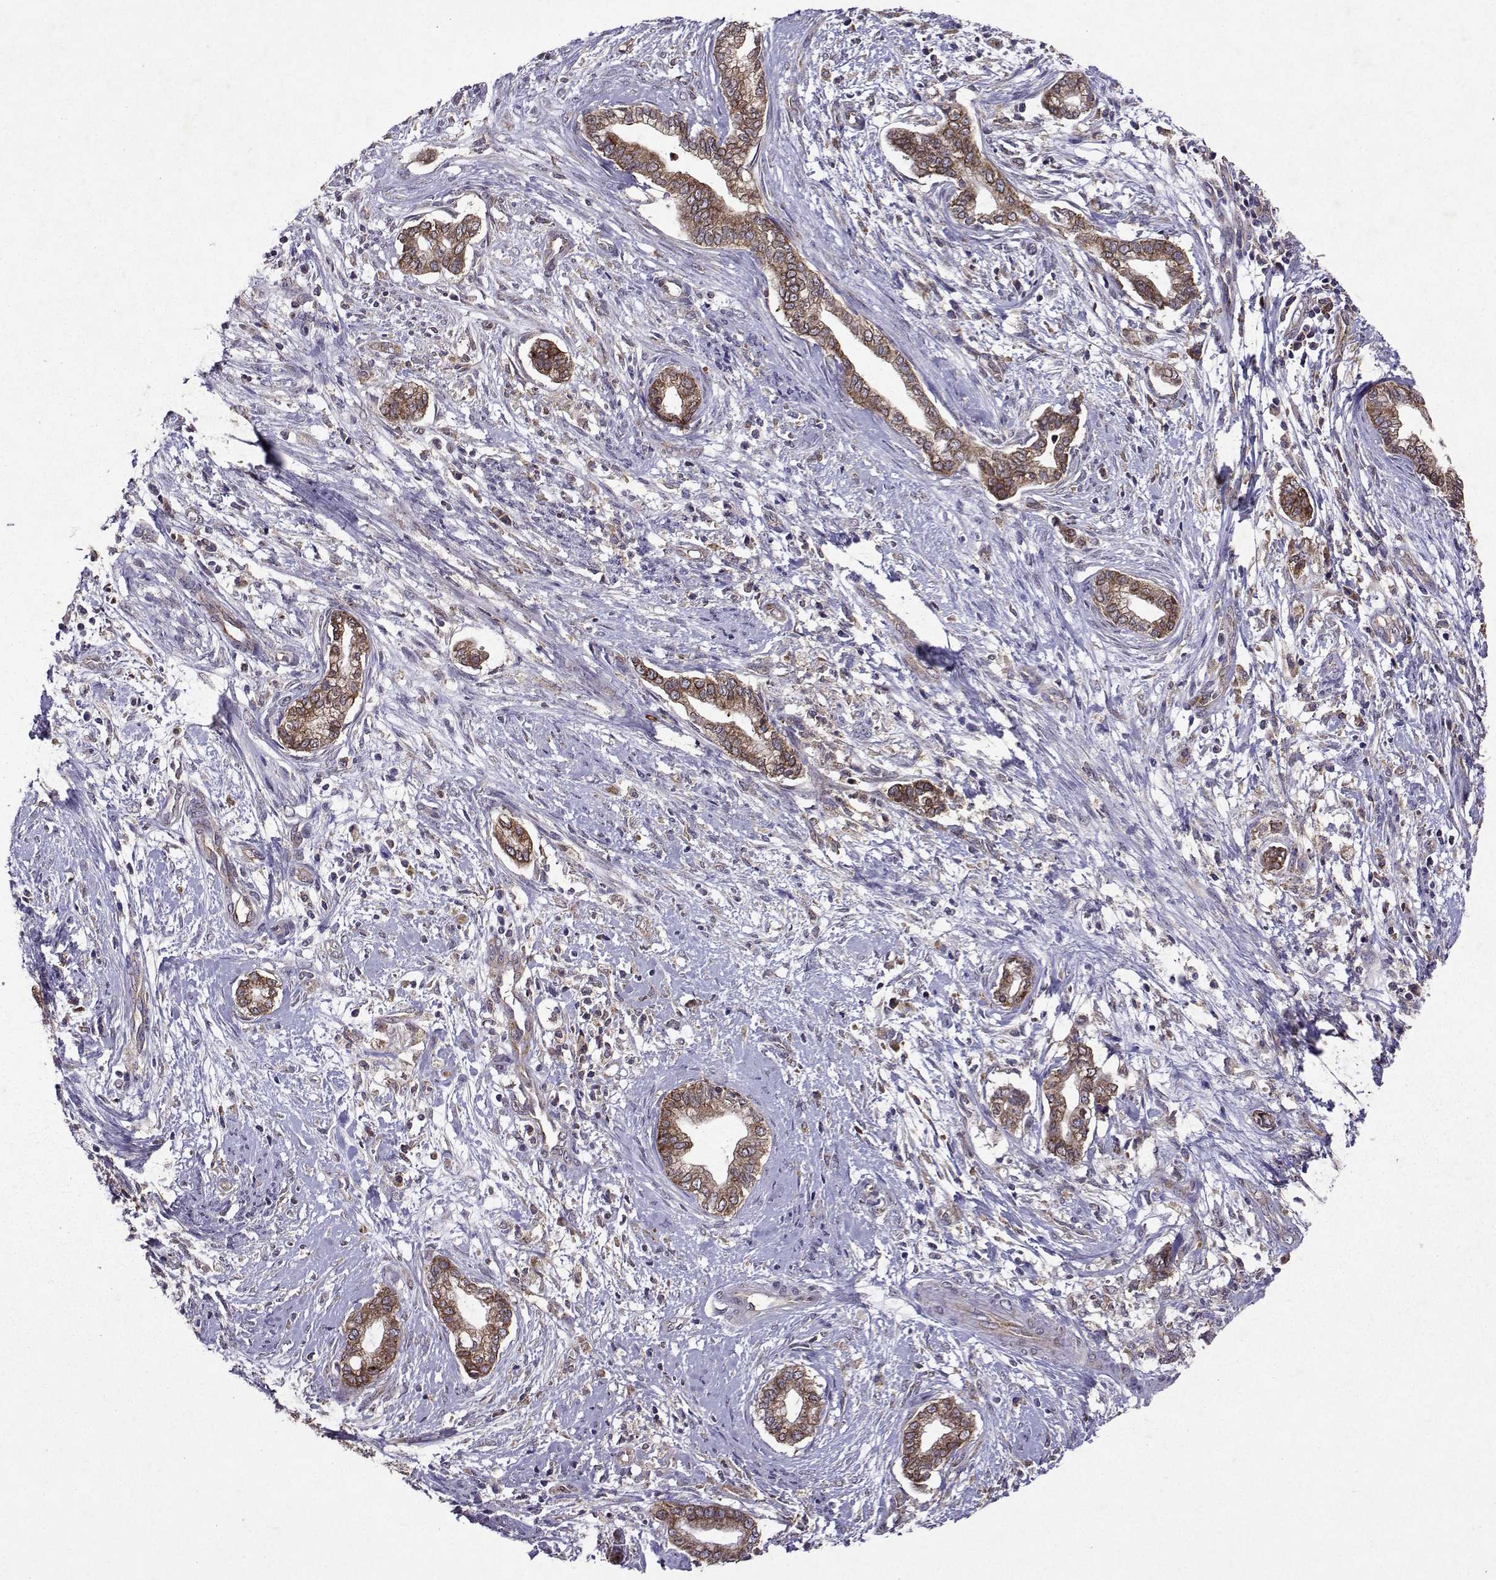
{"staining": {"intensity": "moderate", "quantity": ">75%", "location": "cytoplasmic/membranous"}, "tissue": "cervical cancer", "cell_type": "Tumor cells", "image_type": "cancer", "snomed": [{"axis": "morphology", "description": "Adenocarcinoma, NOS"}, {"axis": "topography", "description": "Cervix"}], "caption": "Adenocarcinoma (cervical) tissue displays moderate cytoplasmic/membranous expression in approximately >75% of tumor cells", "gene": "TARBP2", "patient": {"sex": "female", "age": 62}}